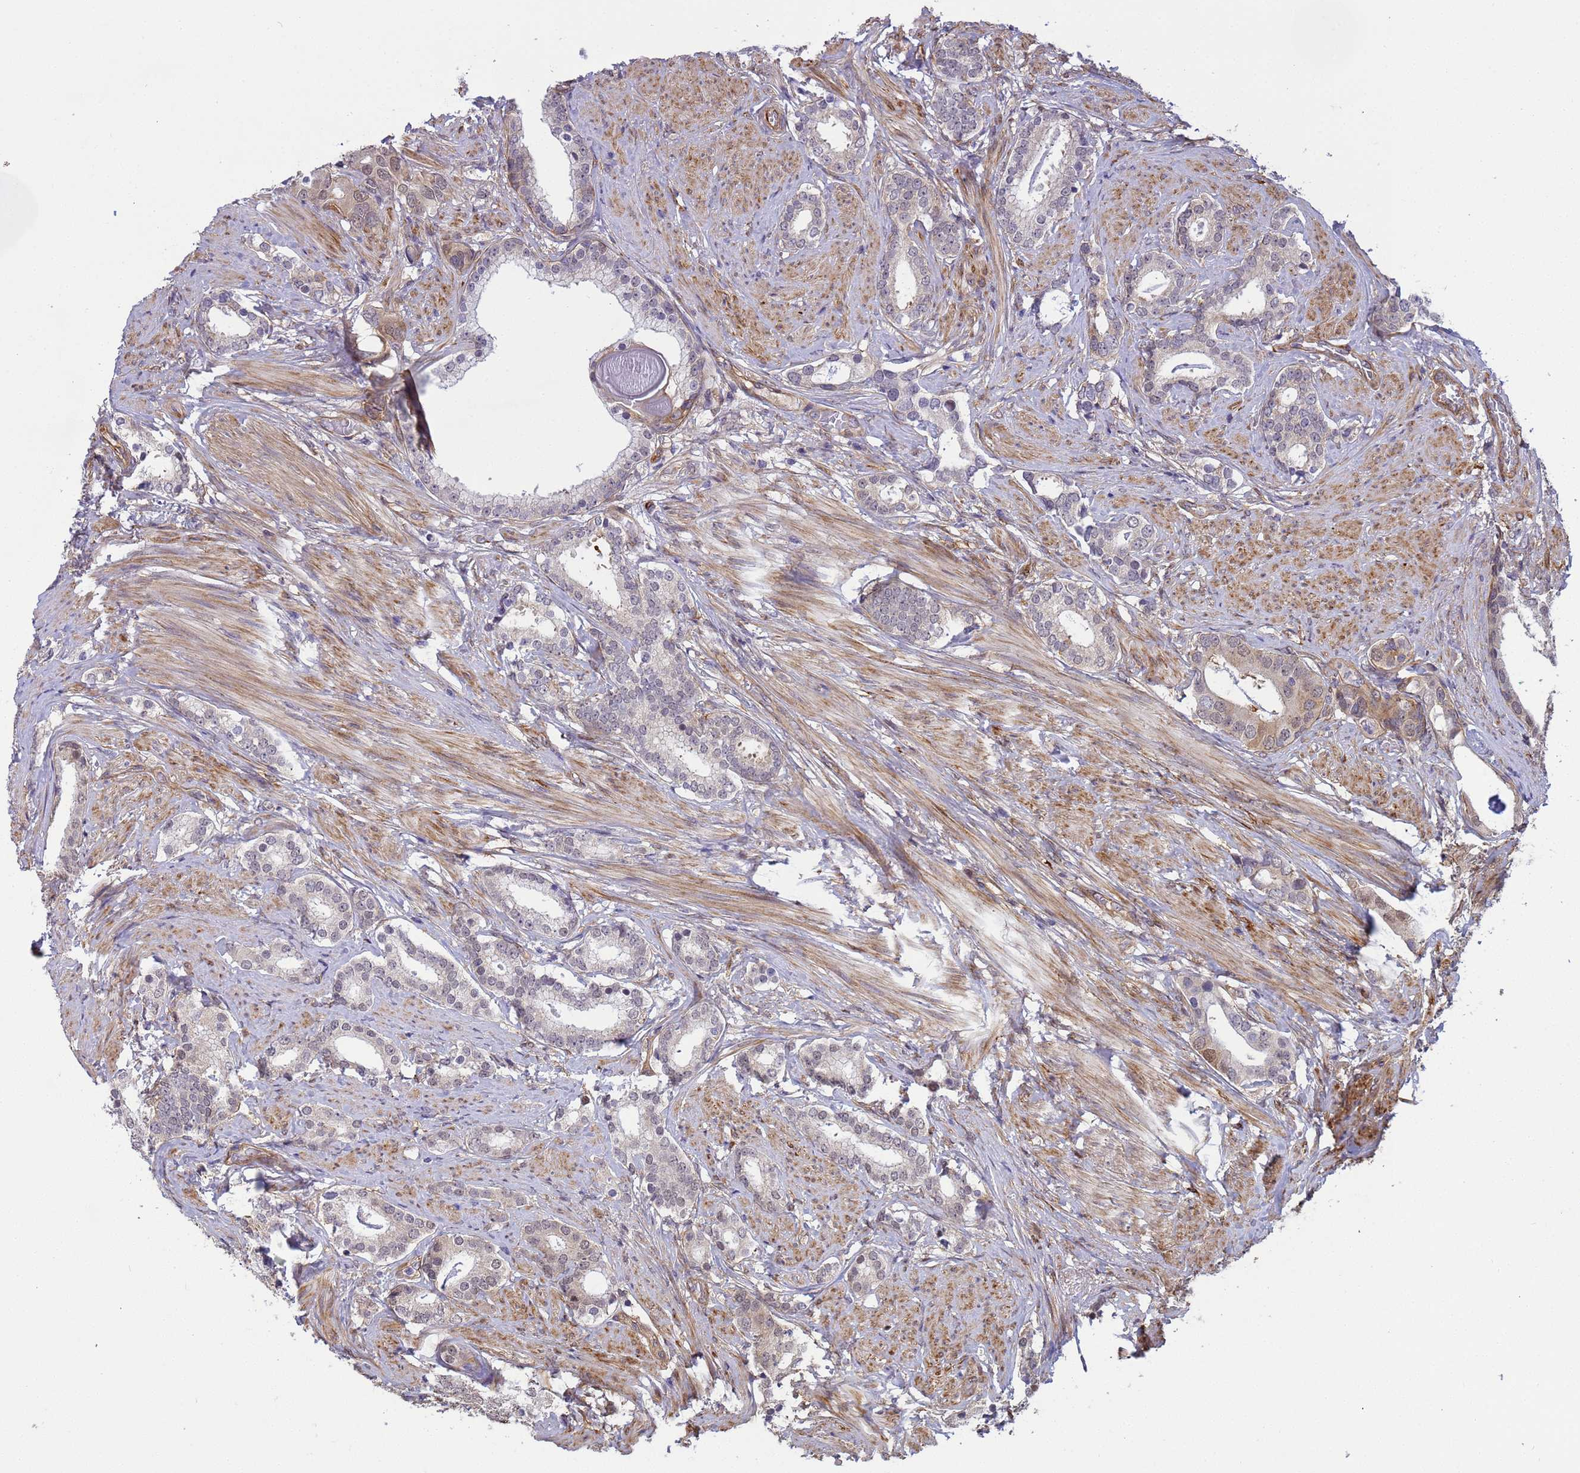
{"staining": {"intensity": "weak", "quantity": "25%-75%", "location": "cytoplasmic/membranous"}, "tissue": "prostate cancer", "cell_type": "Tumor cells", "image_type": "cancer", "snomed": [{"axis": "morphology", "description": "Adenocarcinoma, Low grade"}, {"axis": "topography", "description": "Prostate"}], "caption": "IHC (DAB (3,3'-diaminobenzidine)) staining of human low-grade adenocarcinoma (prostate) displays weak cytoplasmic/membranous protein staining in about 25%-75% of tumor cells. The staining was performed using DAB to visualize the protein expression in brown, while the nuclei were stained in blue with hematoxylin (Magnification: 20x).", "gene": "ITGB4", "patient": {"sex": "male", "age": 71}}